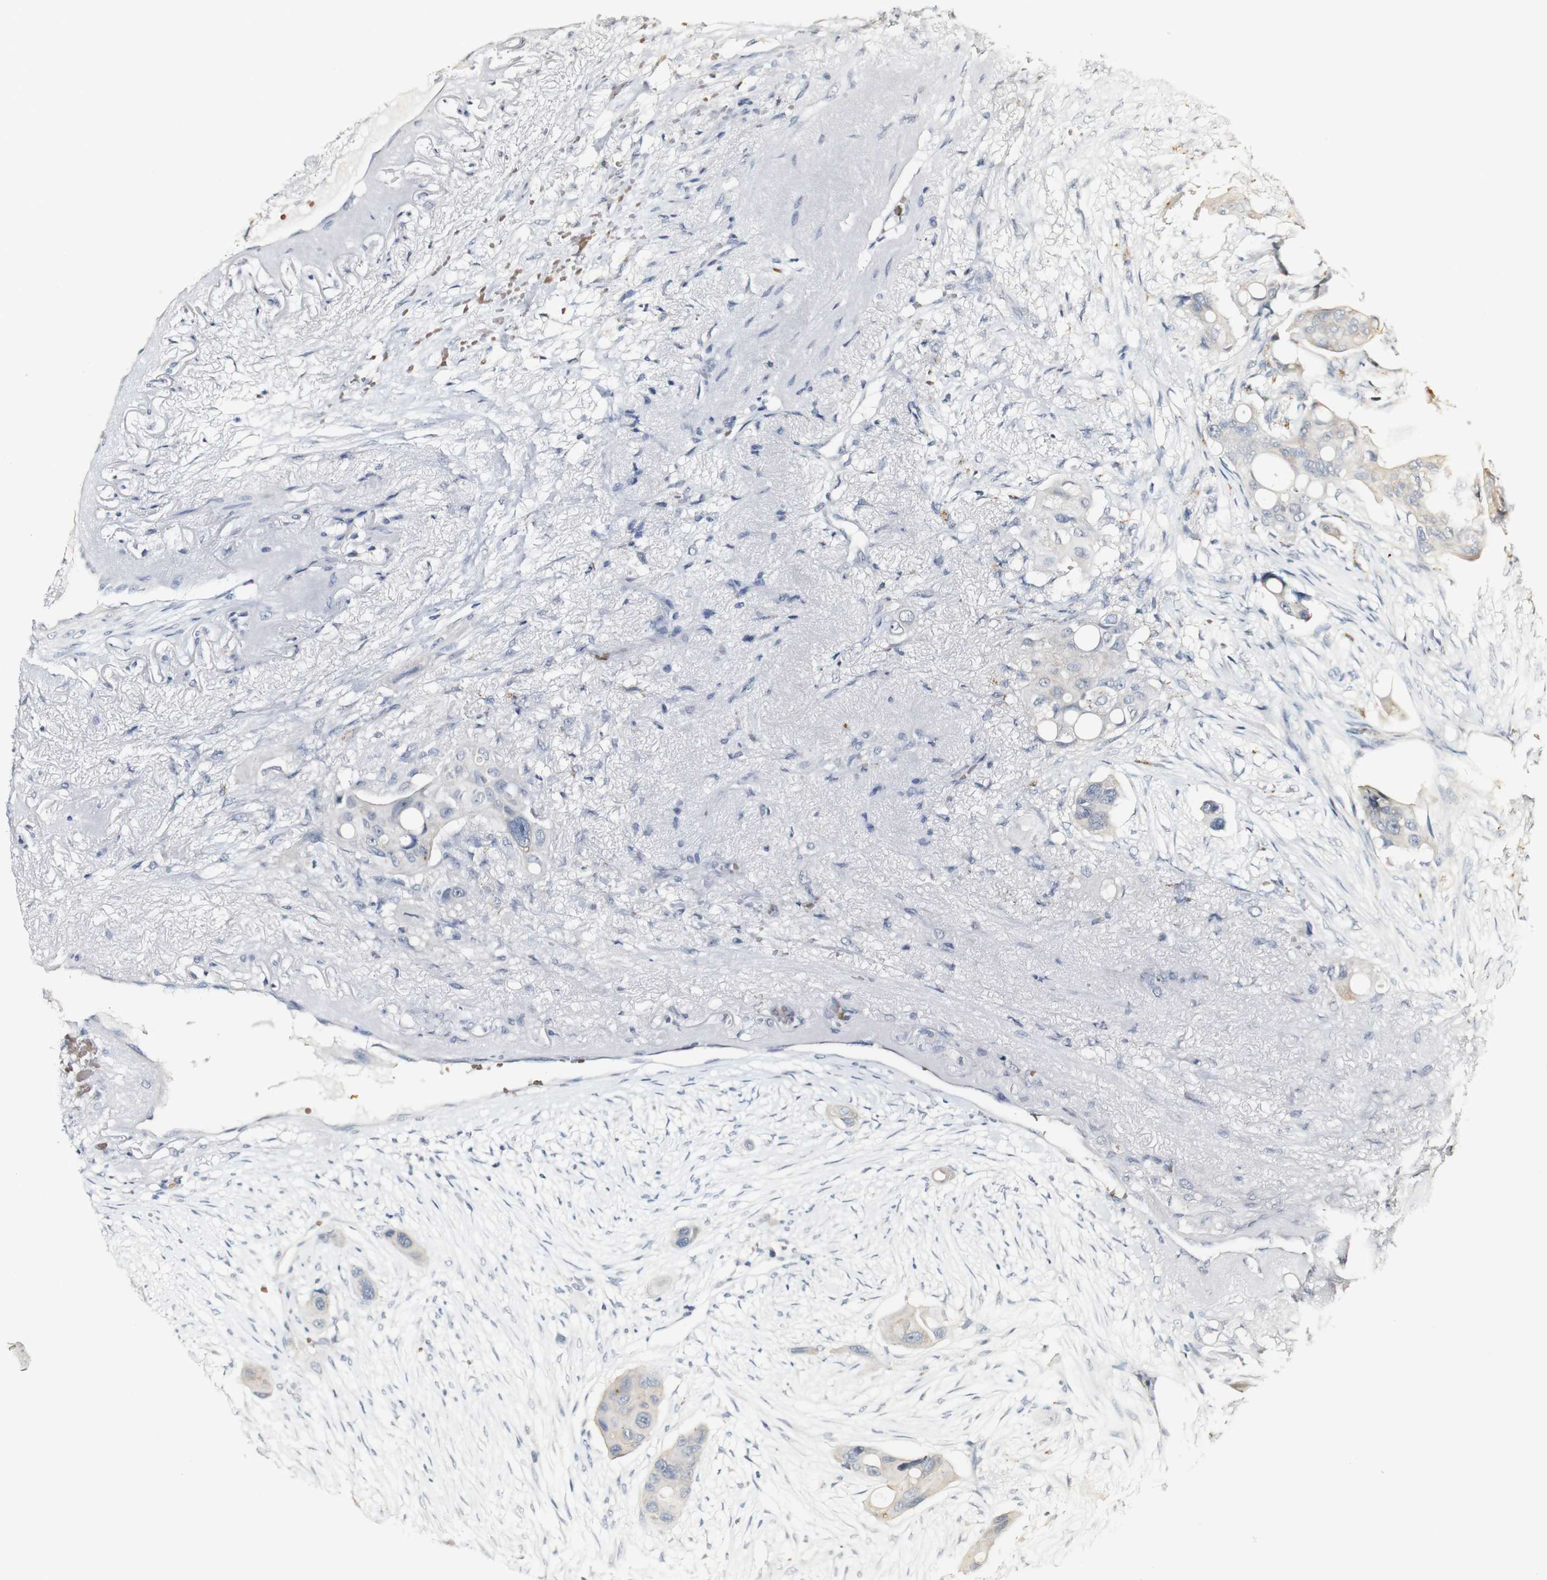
{"staining": {"intensity": "negative", "quantity": "none", "location": "none"}, "tissue": "colorectal cancer", "cell_type": "Tumor cells", "image_type": "cancer", "snomed": [{"axis": "morphology", "description": "Adenocarcinoma, NOS"}, {"axis": "topography", "description": "Colon"}], "caption": "DAB immunohistochemical staining of colorectal adenocarcinoma reveals no significant staining in tumor cells. The staining is performed using DAB (3,3'-diaminobenzidine) brown chromogen with nuclei counter-stained in using hematoxylin.", "gene": "SYT7", "patient": {"sex": "female", "age": 57}}